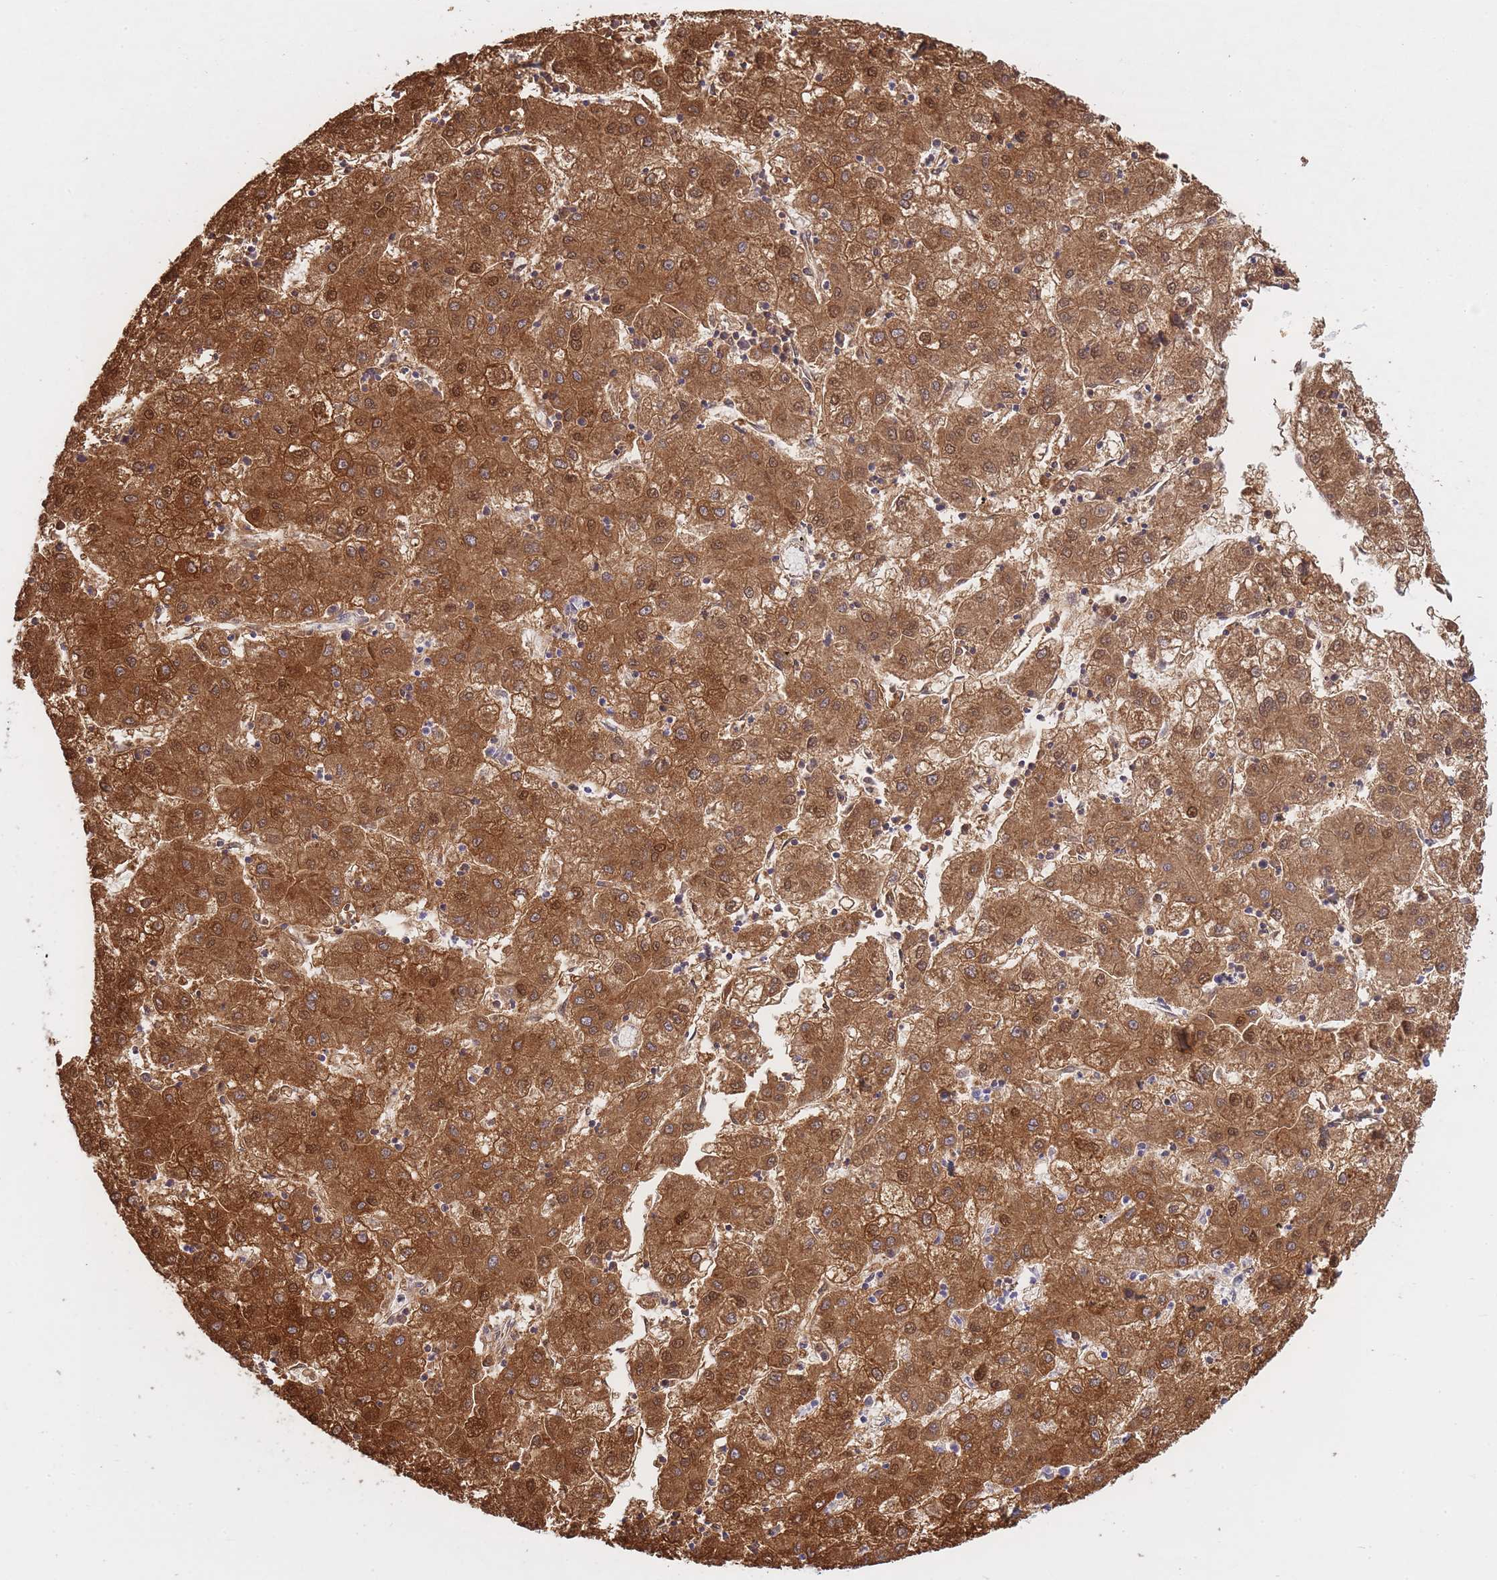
{"staining": {"intensity": "strong", "quantity": ">75%", "location": "cytoplasmic/membranous,nuclear"}, "tissue": "liver cancer", "cell_type": "Tumor cells", "image_type": "cancer", "snomed": [{"axis": "morphology", "description": "Carcinoma, Hepatocellular, NOS"}, {"axis": "topography", "description": "Liver"}], "caption": "Liver hepatocellular carcinoma stained with a protein marker exhibits strong staining in tumor cells.", "gene": "ECPAS", "patient": {"sex": "male", "age": 72}}